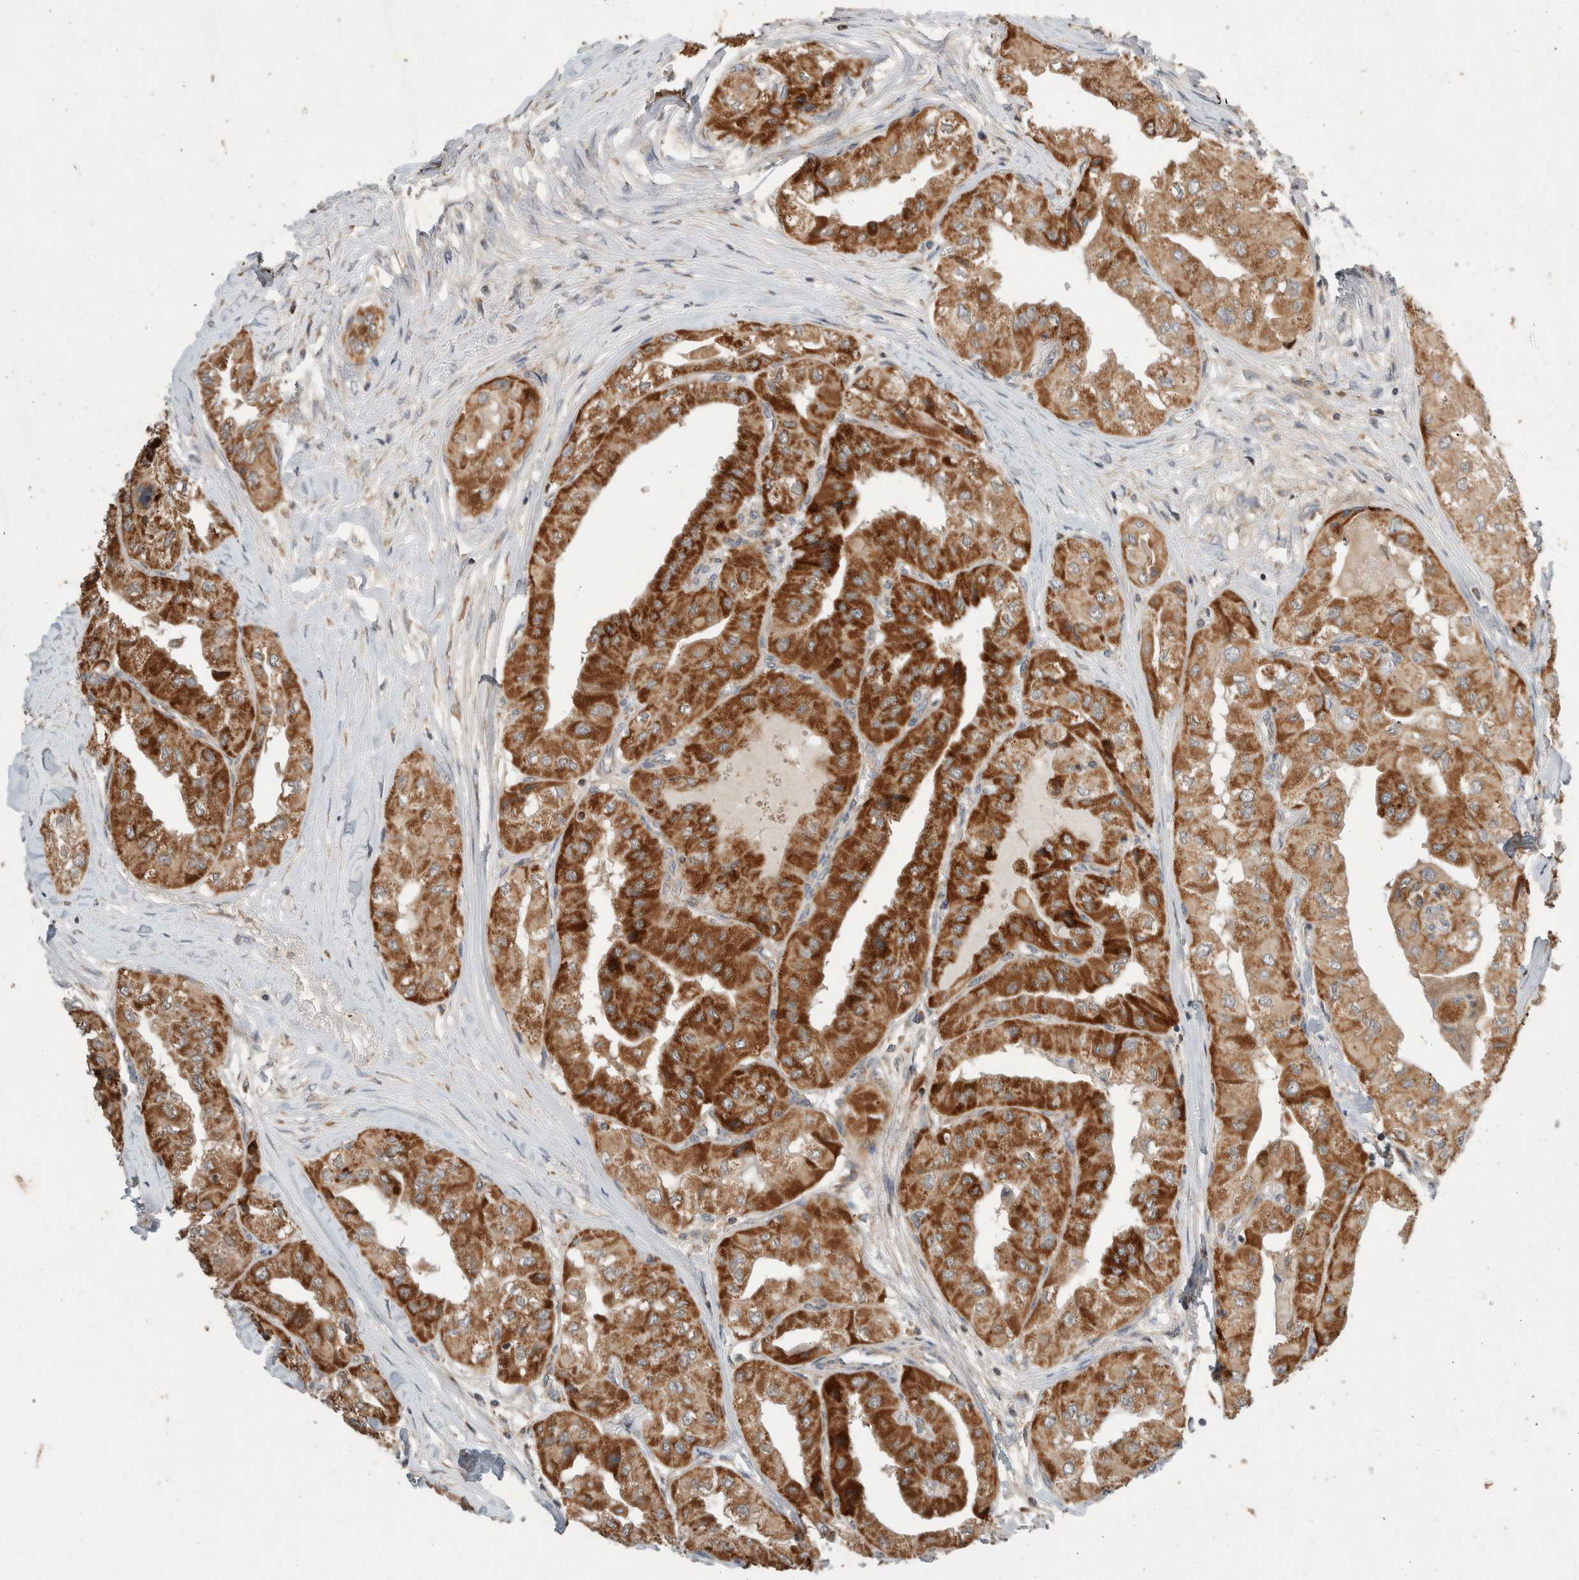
{"staining": {"intensity": "strong", "quantity": ">75%", "location": "cytoplasmic/membranous"}, "tissue": "thyroid cancer", "cell_type": "Tumor cells", "image_type": "cancer", "snomed": [{"axis": "morphology", "description": "Papillary adenocarcinoma, NOS"}, {"axis": "topography", "description": "Thyroid gland"}], "caption": "This is a photomicrograph of immunohistochemistry staining of thyroid cancer, which shows strong positivity in the cytoplasmic/membranous of tumor cells.", "gene": "AMPD1", "patient": {"sex": "female", "age": 59}}